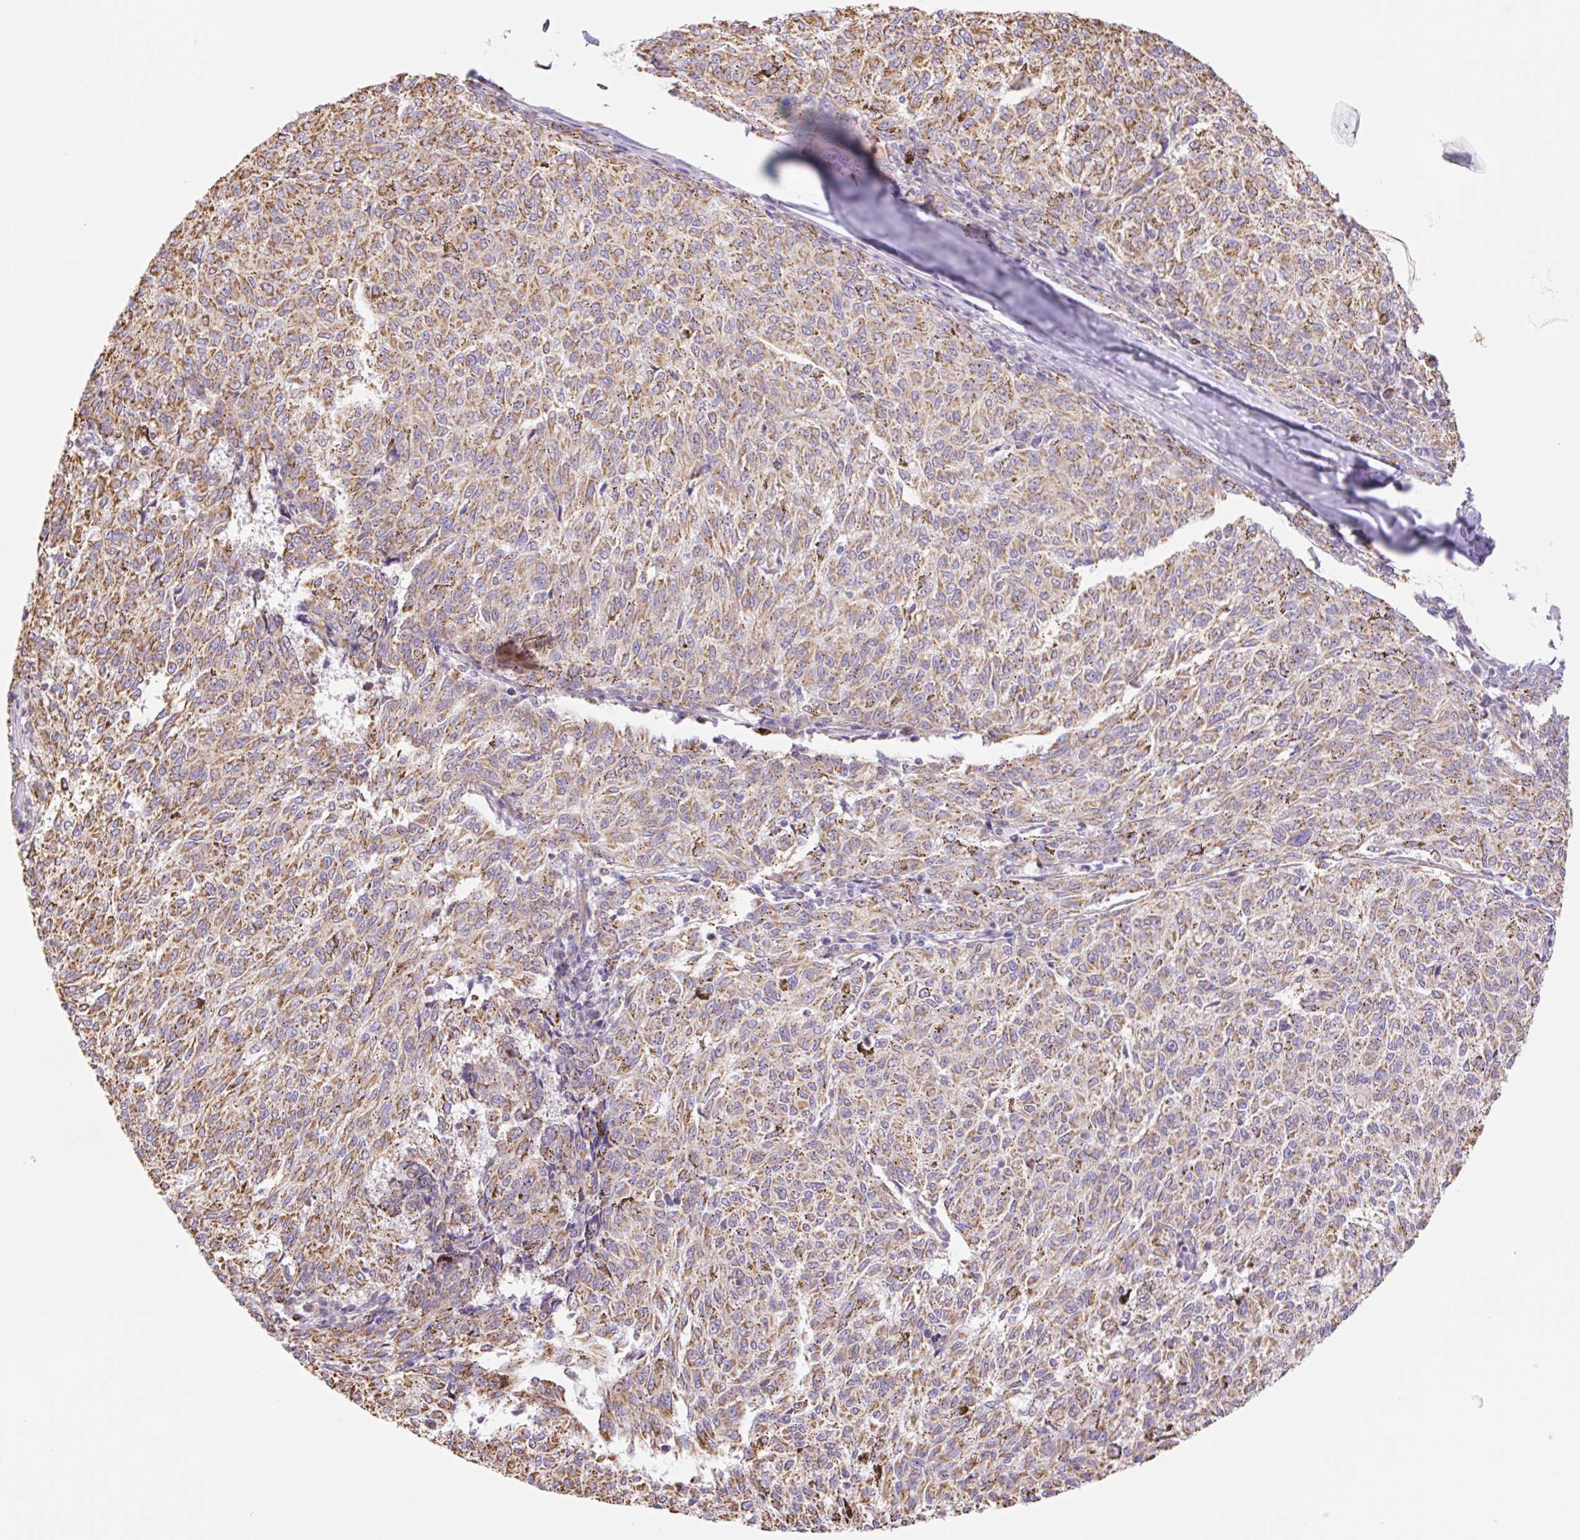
{"staining": {"intensity": "moderate", "quantity": "25%-75%", "location": "cytoplasmic/membranous"}, "tissue": "melanoma", "cell_type": "Tumor cells", "image_type": "cancer", "snomed": [{"axis": "morphology", "description": "Malignant melanoma, NOS"}, {"axis": "topography", "description": "Skin"}], "caption": "Melanoma stained for a protein (brown) exhibits moderate cytoplasmic/membranous positive positivity in approximately 25%-75% of tumor cells.", "gene": "ESAM", "patient": {"sex": "female", "age": 72}}